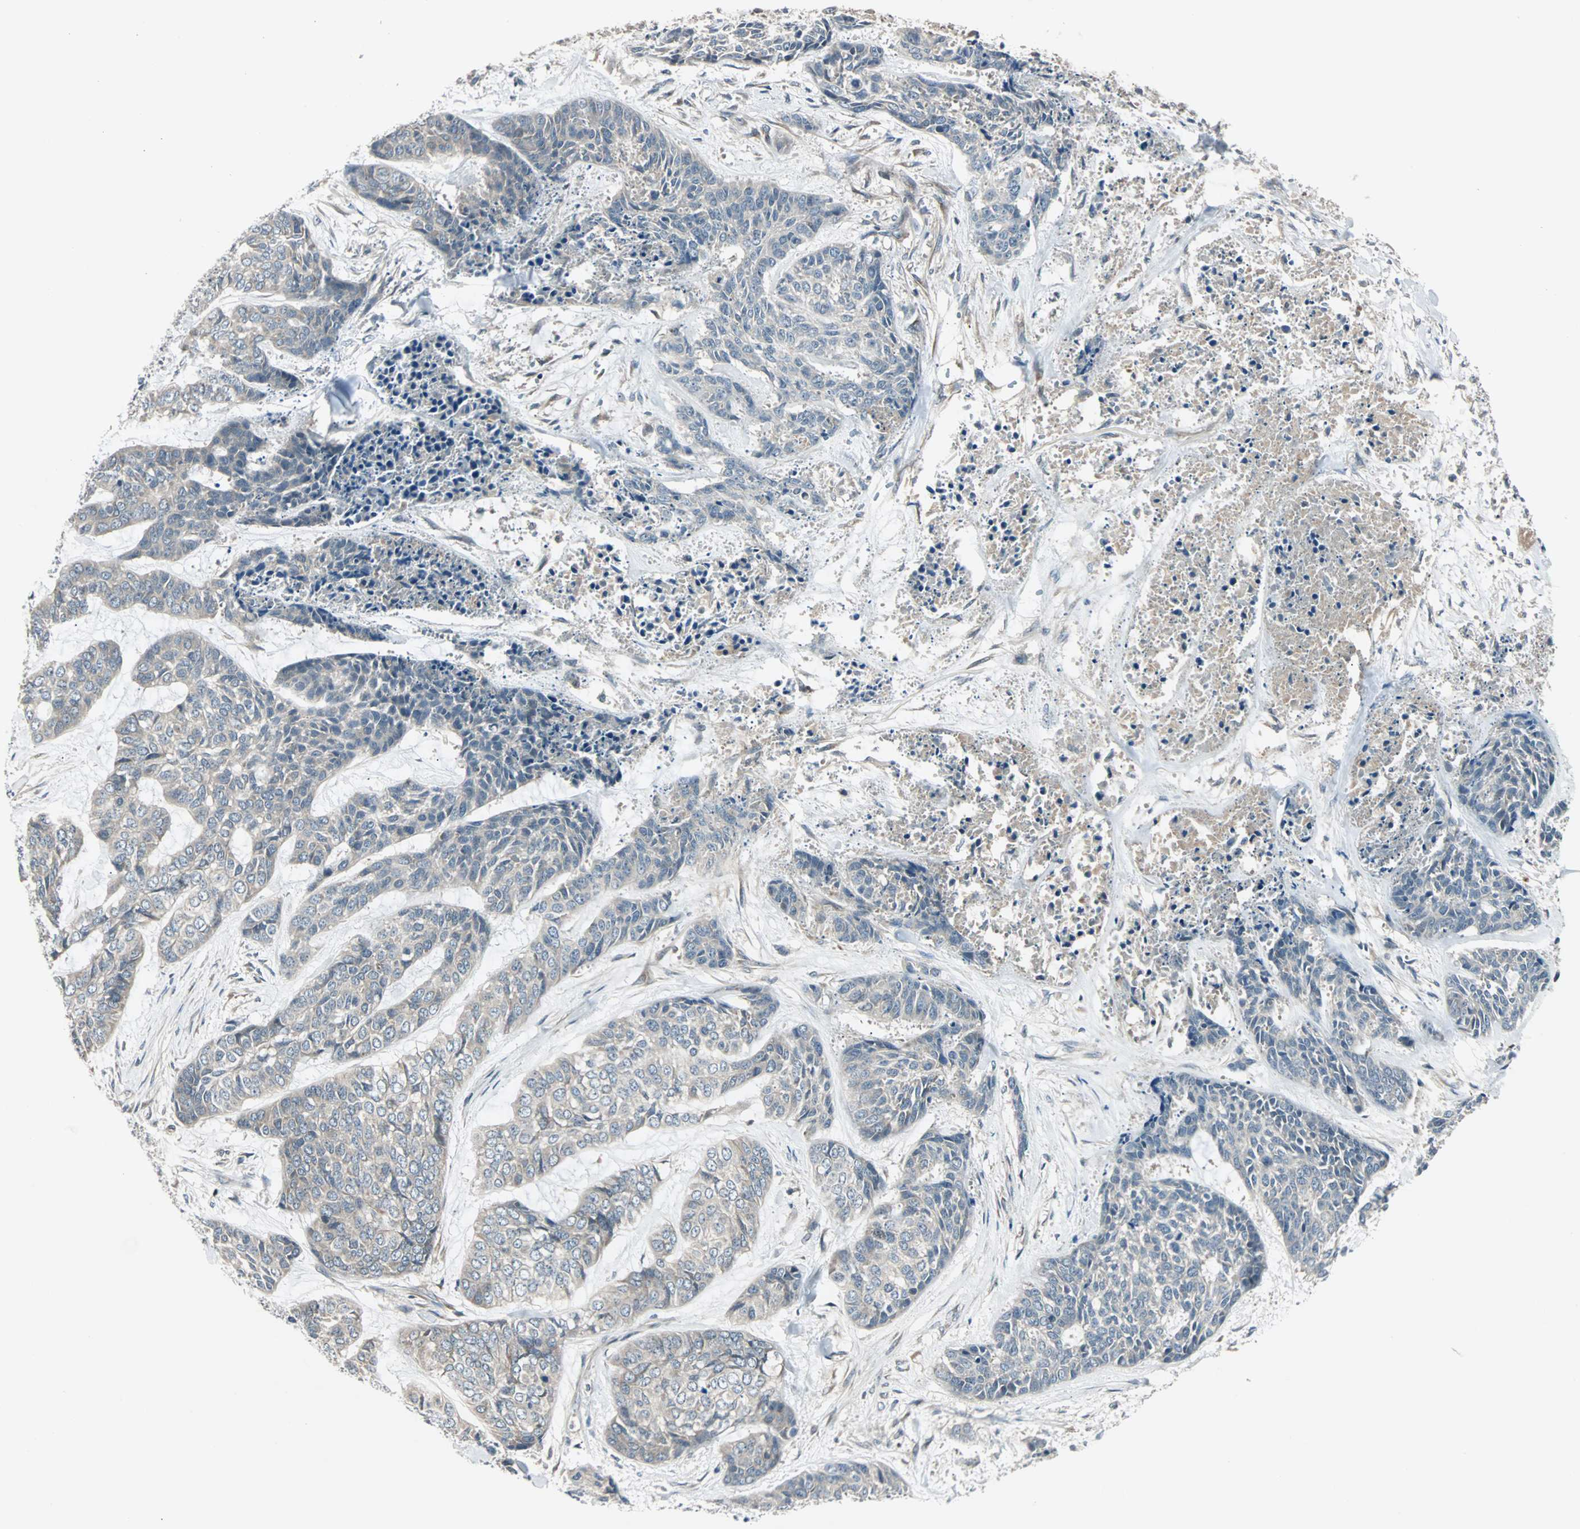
{"staining": {"intensity": "weak", "quantity": ">75%", "location": "cytoplasmic/membranous"}, "tissue": "skin cancer", "cell_type": "Tumor cells", "image_type": "cancer", "snomed": [{"axis": "morphology", "description": "Basal cell carcinoma"}, {"axis": "topography", "description": "Skin"}], "caption": "IHC of skin cancer (basal cell carcinoma) exhibits low levels of weak cytoplasmic/membranous positivity in about >75% of tumor cells.", "gene": "ARF1", "patient": {"sex": "female", "age": 64}}